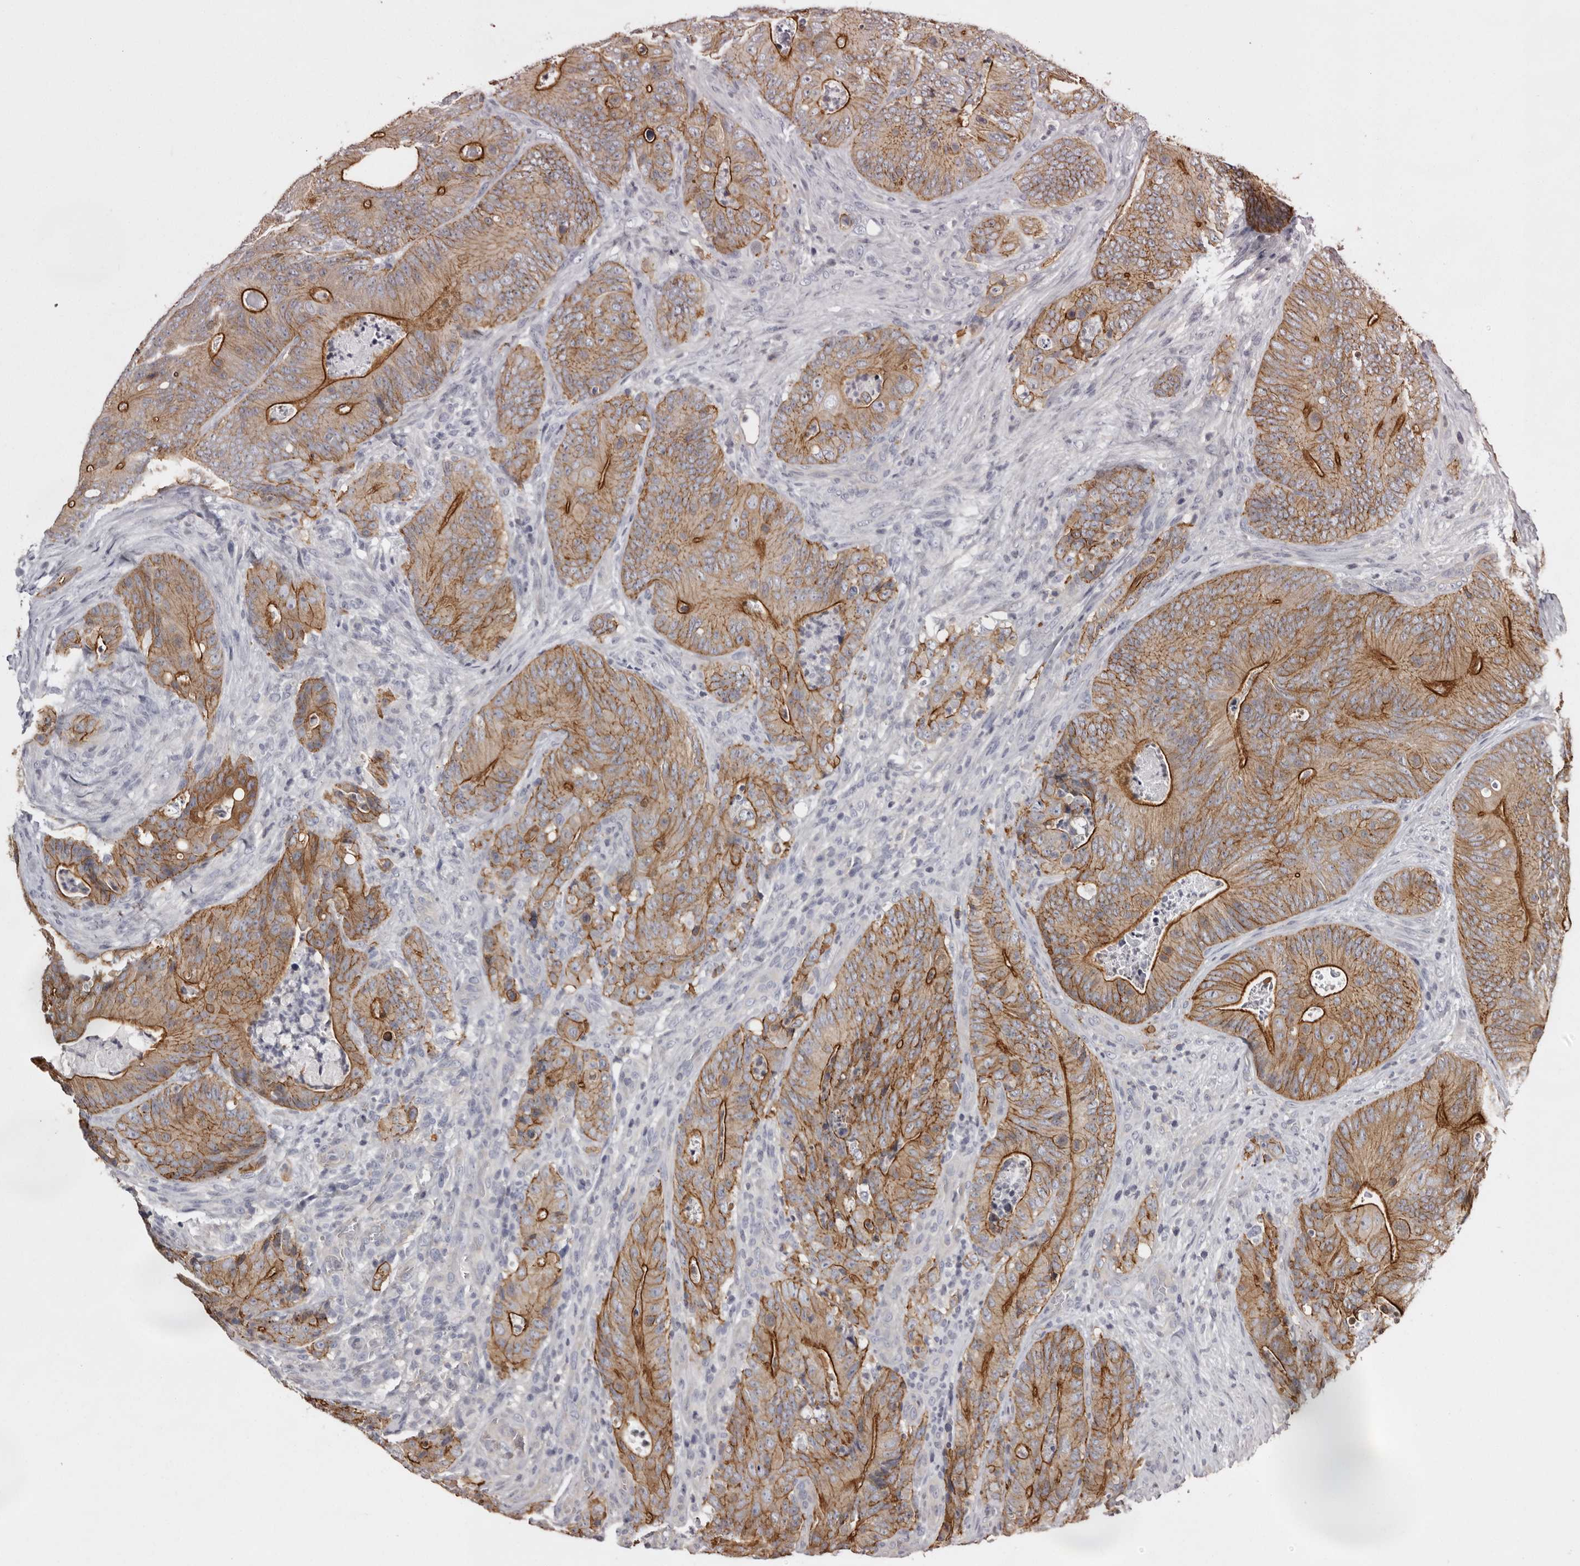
{"staining": {"intensity": "strong", "quantity": ">75%", "location": "cytoplasmic/membranous"}, "tissue": "colorectal cancer", "cell_type": "Tumor cells", "image_type": "cancer", "snomed": [{"axis": "morphology", "description": "Normal tissue, NOS"}, {"axis": "topography", "description": "Colon"}], "caption": "Brown immunohistochemical staining in colorectal cancer reveals strong cytoplasmic/membranous expression in approximately >75% of tumor cells.", "gene": "LAD1", "patient": {"sex": "female", "age": 82}}